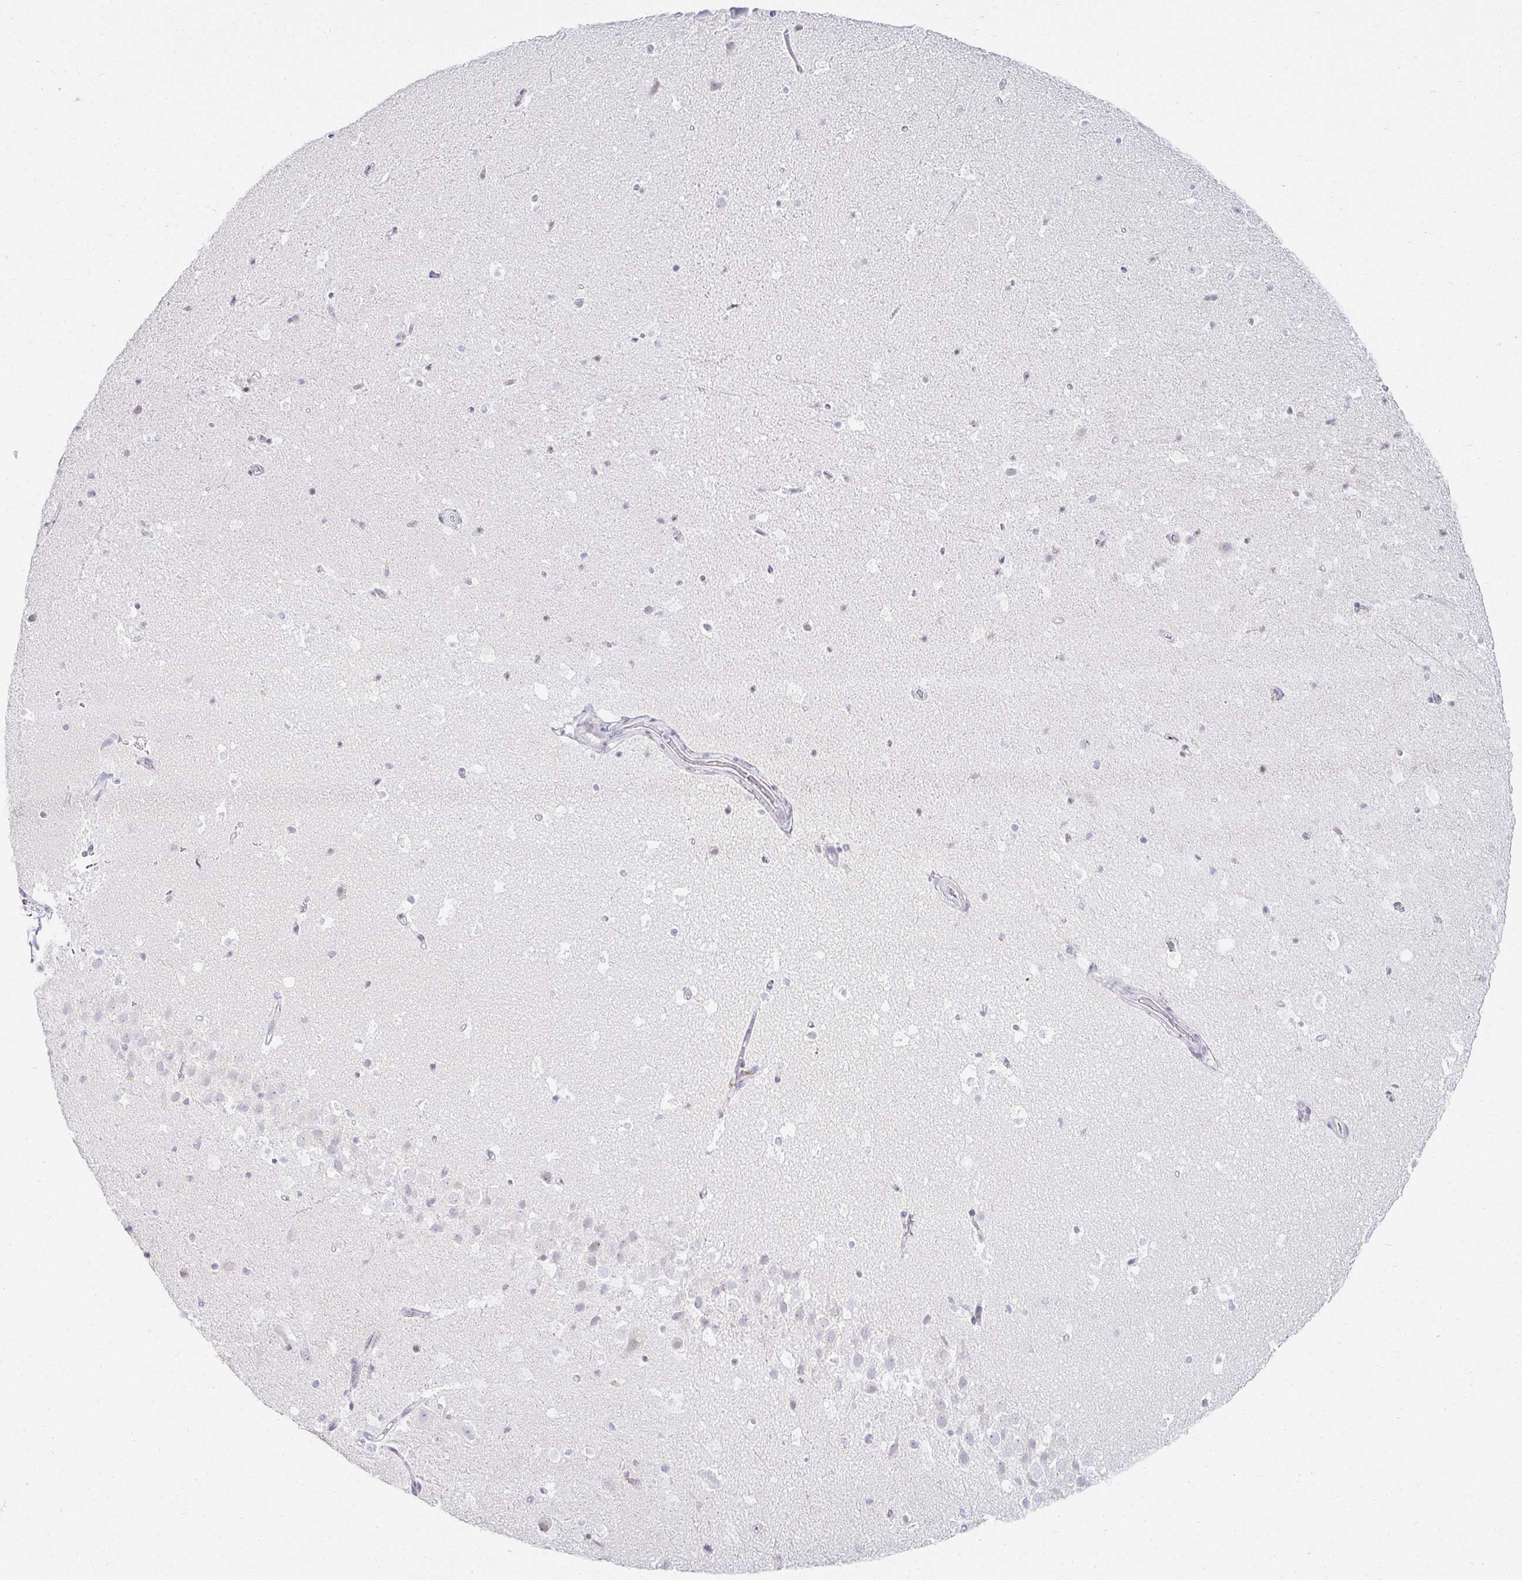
{"staining": {"intensity": "negative", "quantity": "none", "location": "none"}, "tissue": "hippocampus", "cell_type": "Glial cells", "image_type": "normal", "snomed": [{"axis": "morphology", "description": "Normal tissue, NOS"}, {"axis": "topography", "description": "Hippocampus"}], "caption": "Protein analysis of unremarkable hippocampus shows no significant expression in glial cells.", "gene": "ACAN", "patient": {"sex": "male", "age": 37}}